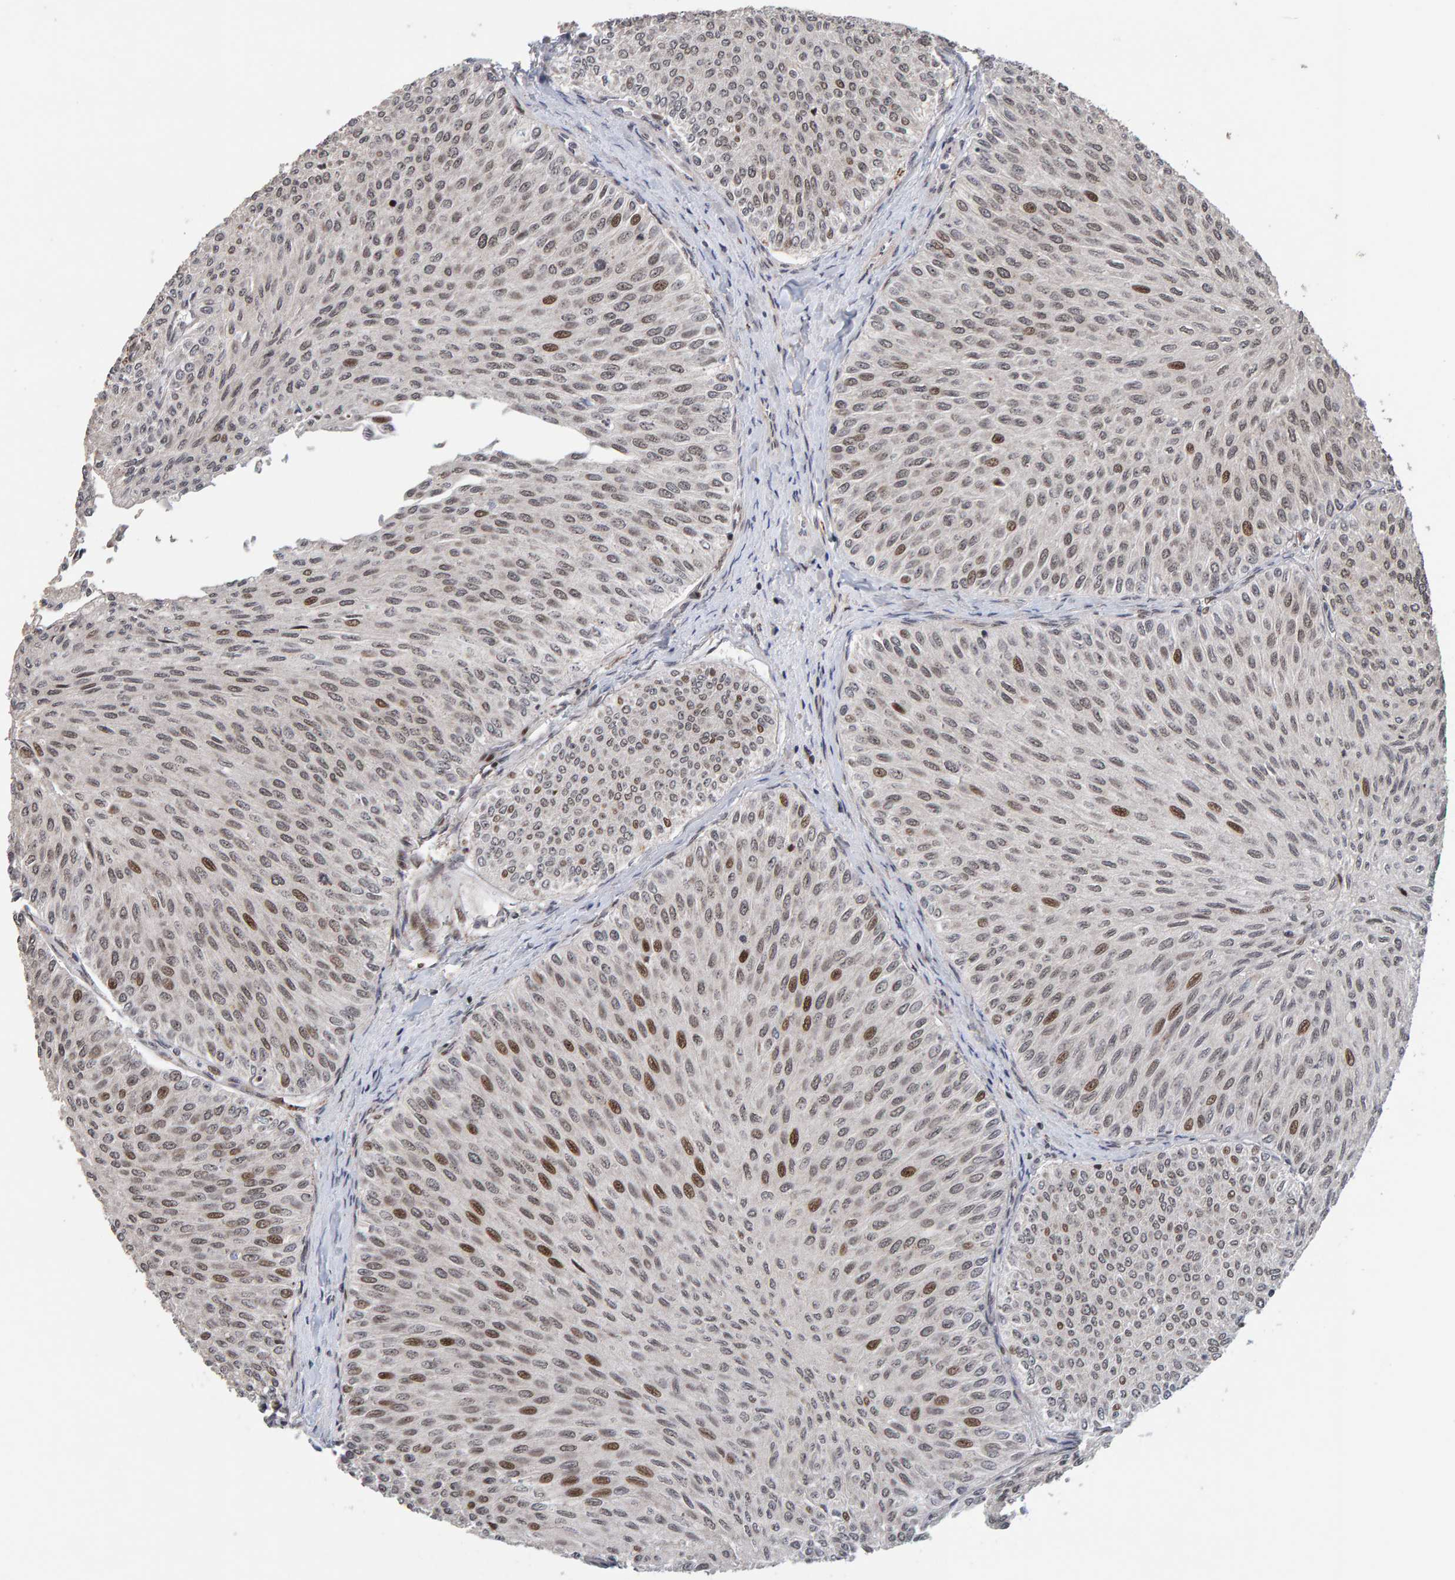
{"staining": {"intensity": "strong", "quantity": "25%-75%", "location": "nuclear"}, "tissue": "urothelial cancer", "cell_type": "Tumor cells", "image_type": "cancer", "snomed": [{"axis": "morphology", "description": "Urothelial carcinoma, Low grade"}, {"axis": "topography", "description": "Urinary bladder"}], "caption": "There is high levels of strong nuclear staining in tumor cells of urothelial carcinoma (low-grade), as demonstrated by immunohistochemical staining (brown color).", "gene": "CHD4", "patient": {"sex": "male", "age": 78}}